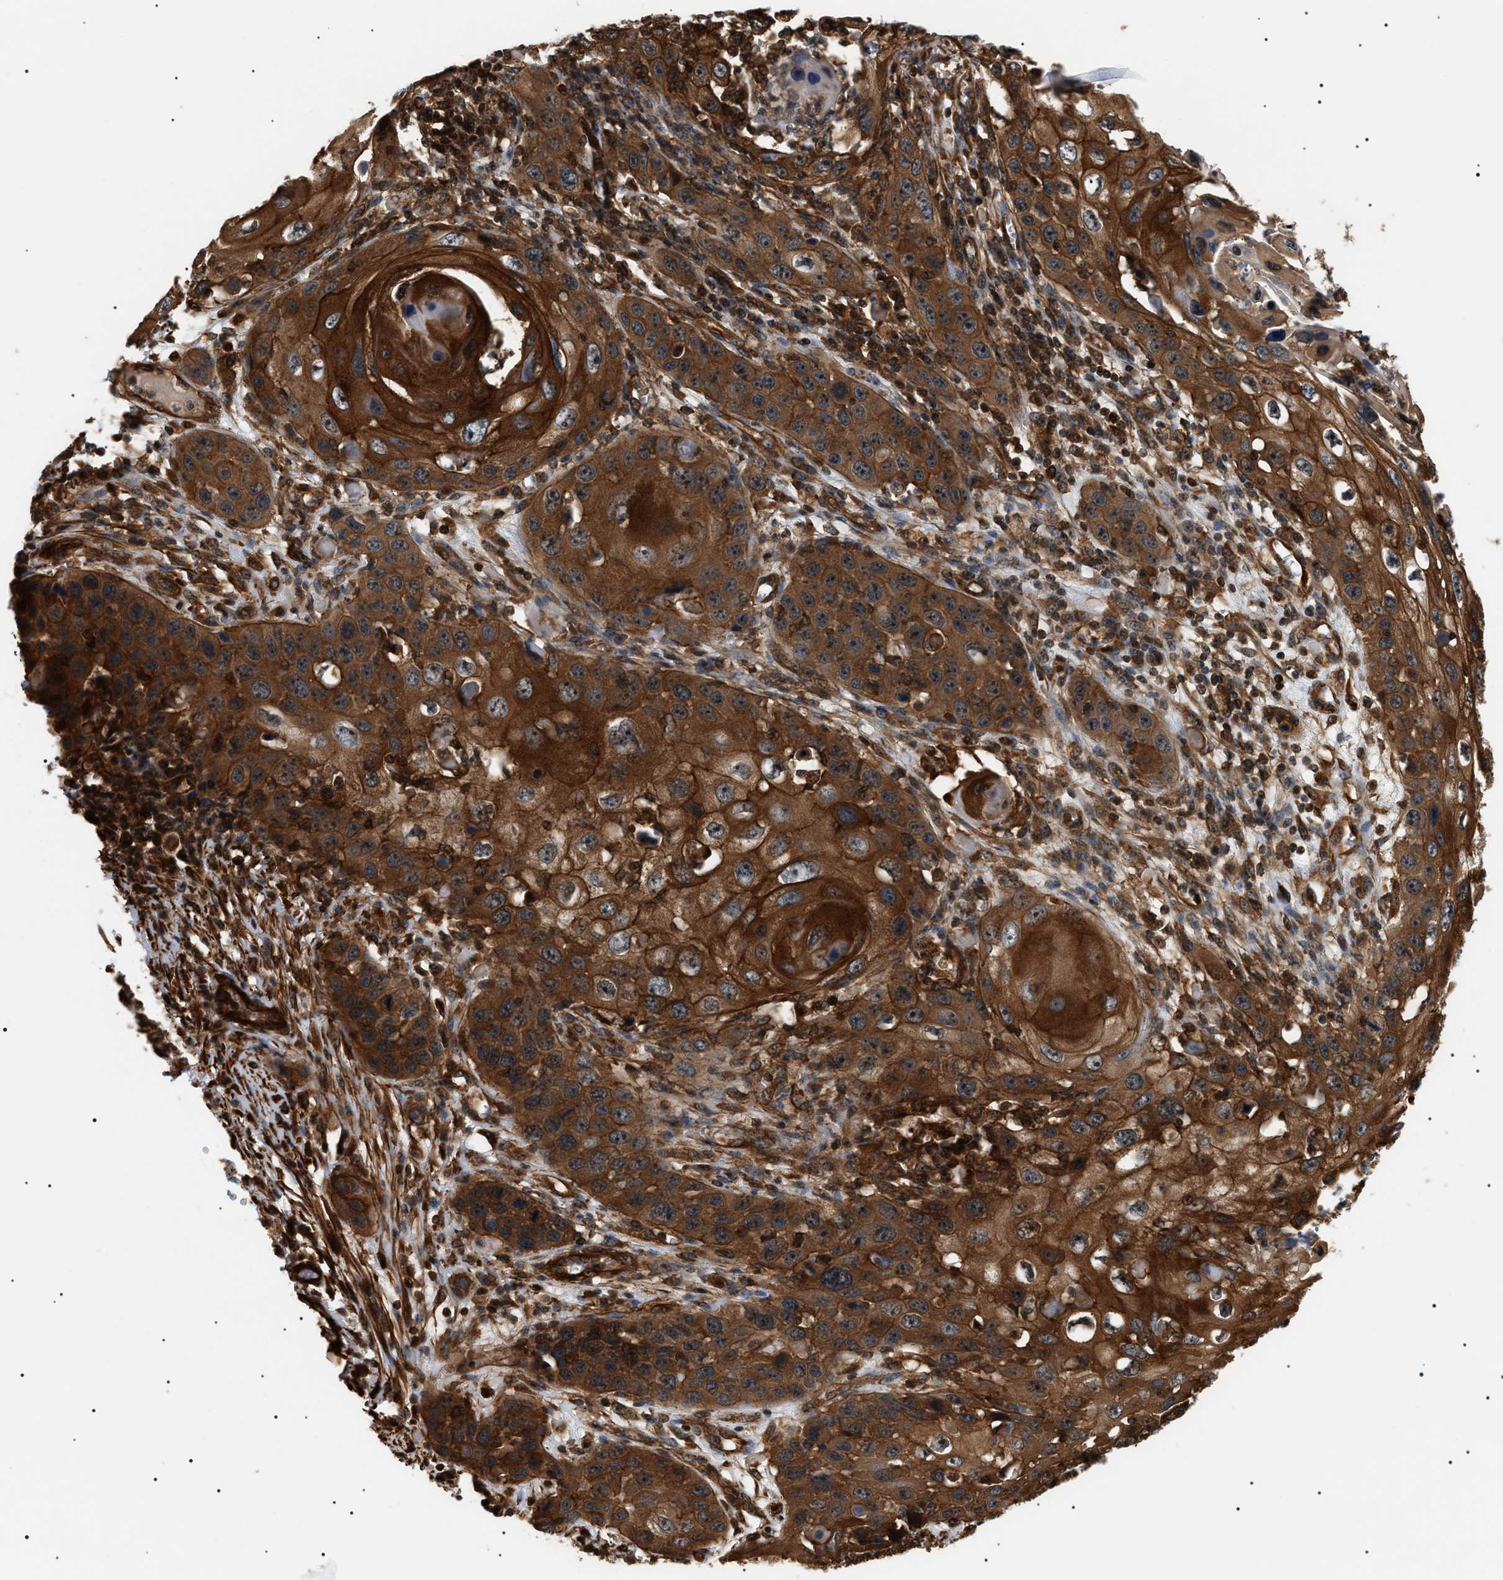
{"staining": {"intensity": "strong", "quantity": ">75%", "location": "cytoplasmic/membranous,nuclear"}, "tissue": "skin cancer", "cell_type": "Tumor cells", "image_type": "cancer", "snomed": [{"axis": "morphology", "description": "Squamous cell carcinoma, NOS"}, {"axis": "topography", "description": "Skin"}], "caption": "Protein staining displays strong cytoplasmic/membranous and nuclear staining in approximately >75% of tumor cells in squamous cell carcinoma (skin).", "gene": "SH3GLB2", "patient": {"sex": "male", "age": 55}}